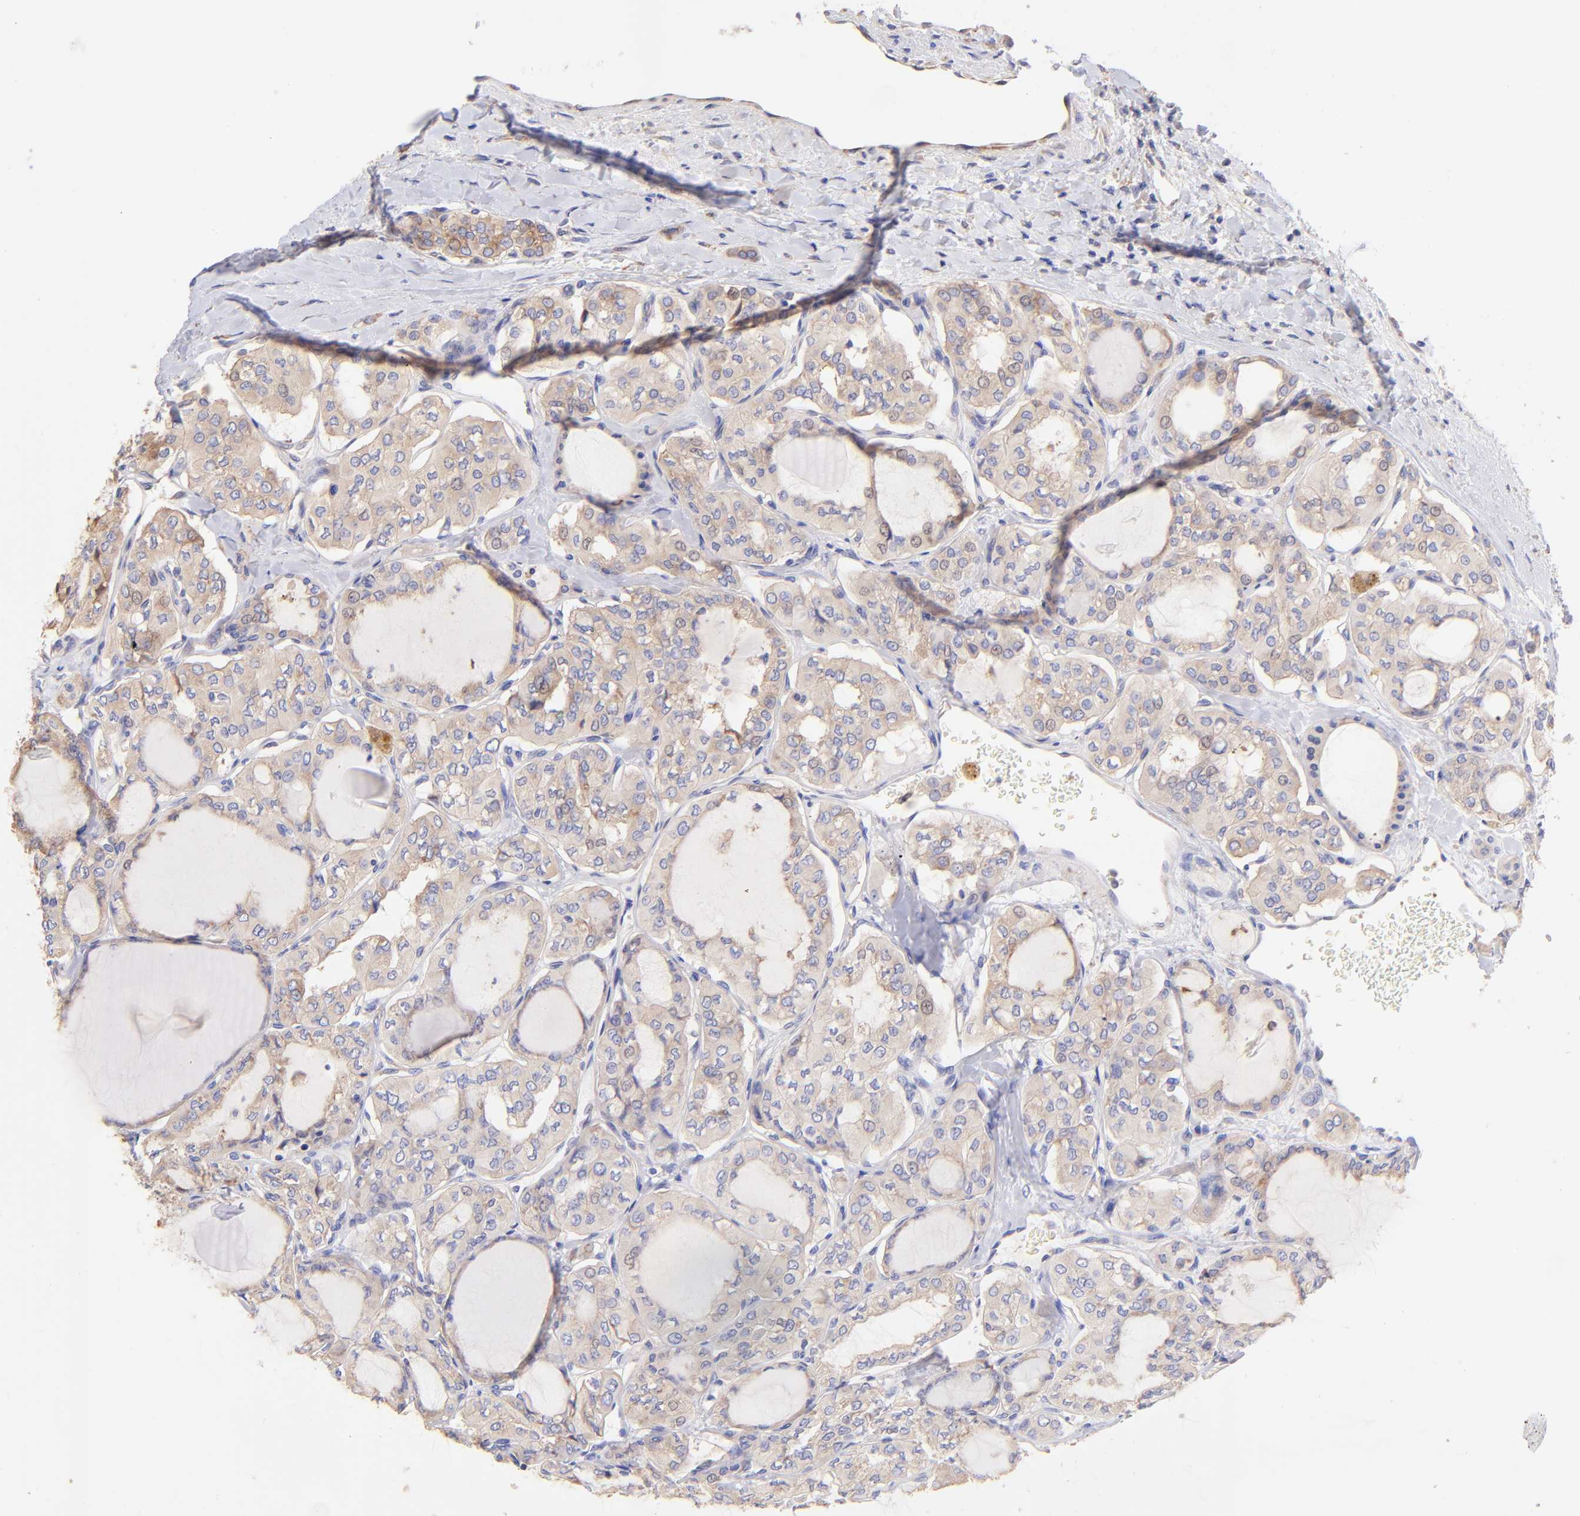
{"staining": {"intensity": "weak", "quantity": ">75%", "location": "cytoplasmic/membranous"}, "tissue": "thyroid cancer", "cell_type": "Tumor cells", "image_type": "cancer", "snomed": [{"axis": "morphology", "description": "Papillary adenocarcinoma, NOS"}, {"axis": "topography", "description": "Thyroid gland"}], "caption": "Human papillary adenocarcinoma (thyroid) stained with a protein marker demonstrates weak staining in tumor cells.", "gene": "RPL30", "patient": {"sex": "male", "age": 20}}